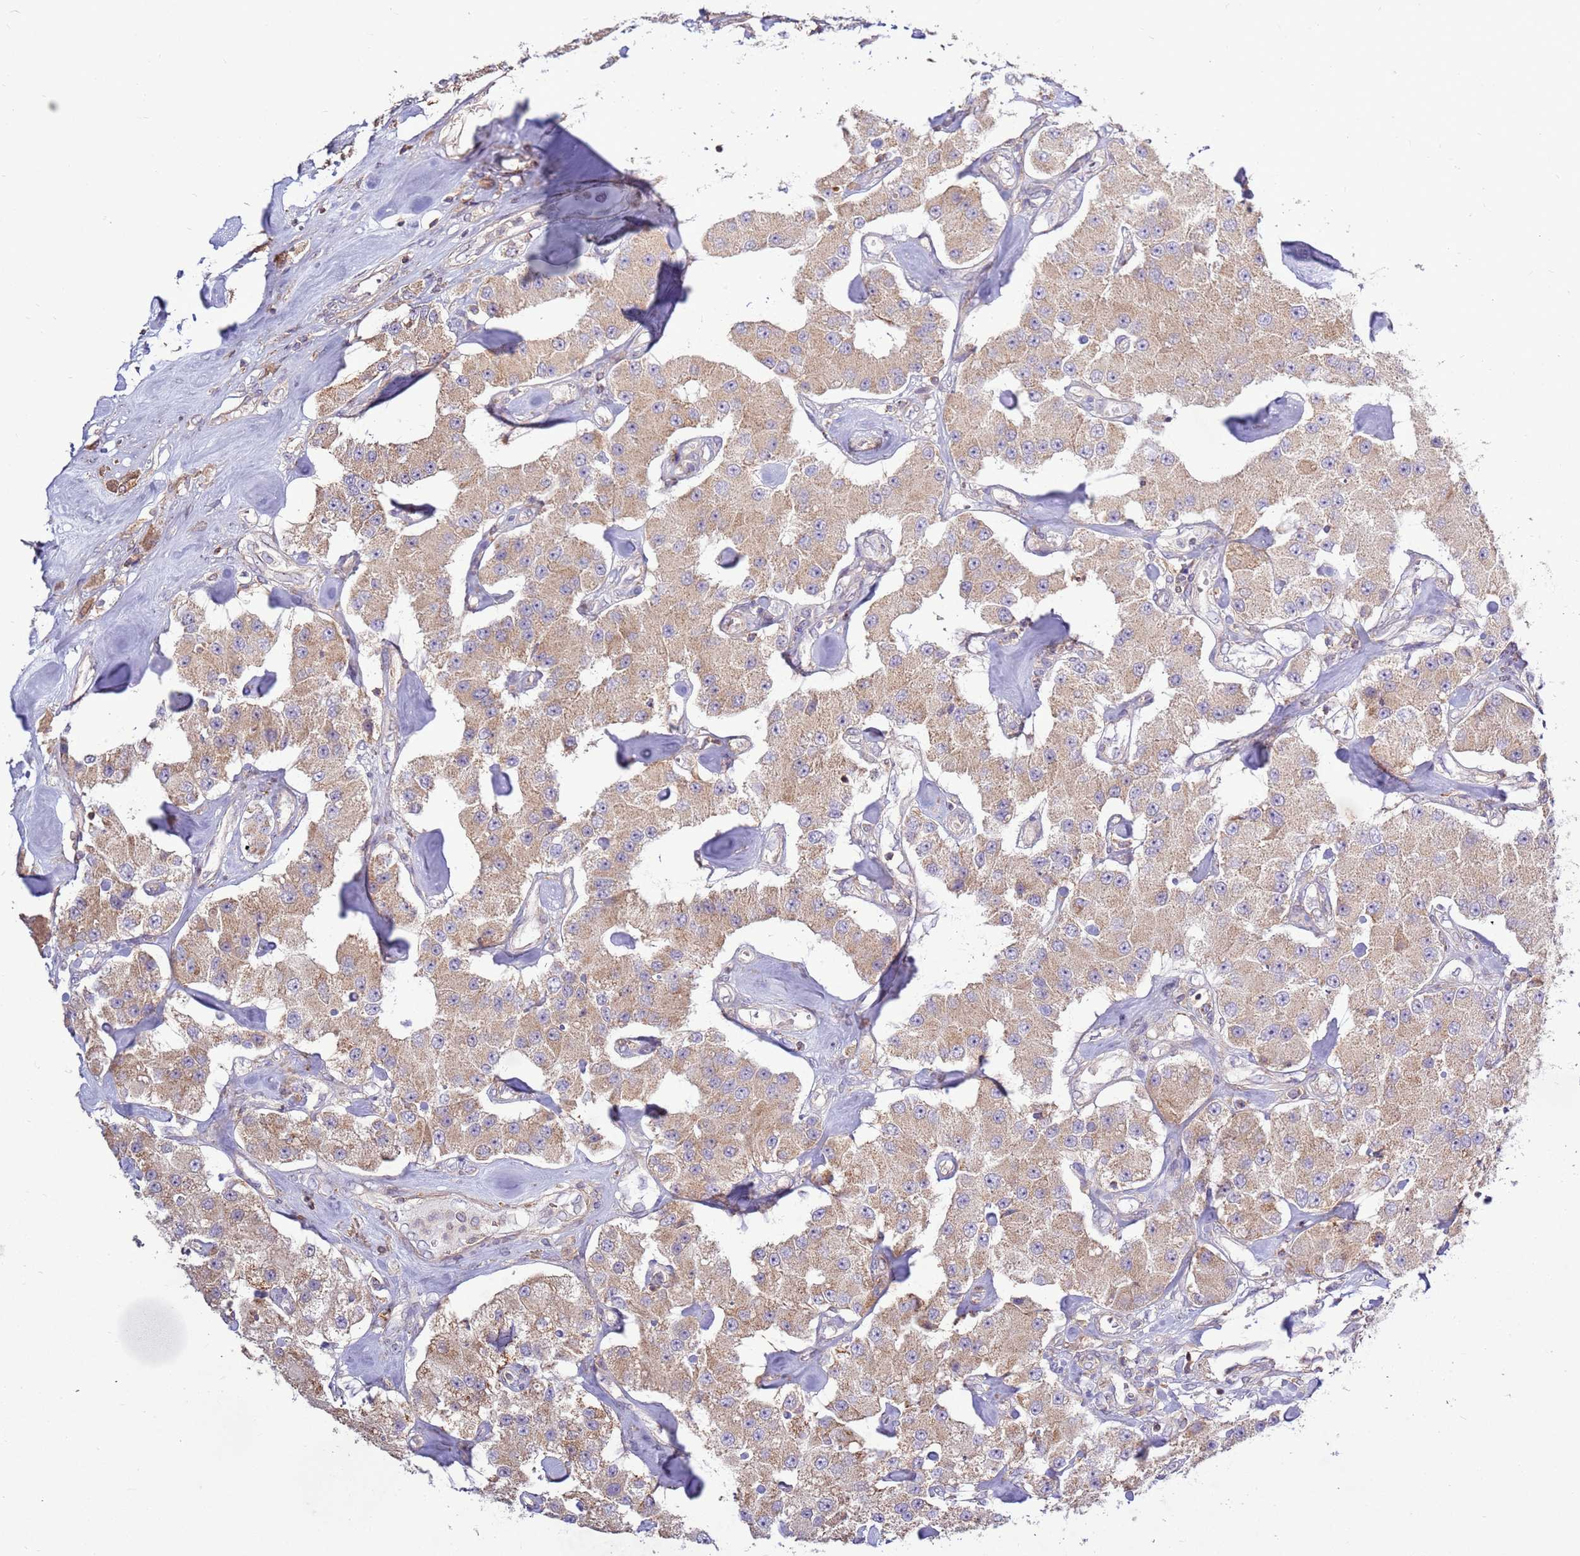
{"staining": {"intensity": "weak", "quantity": ">75%", "location": "cytoplasmic/membranous"}, "tissue": "carcinoid", "cell_type": "Tumor cells", "image_type": "cancer", "snomed": [{"axis": "morphology", "description": "Carcinoid, malignant, NOS"}, {"axis": "topography", "description": "Pancreas"}], "caption": "Immunohistochemistry (IHC) (DAB (3,3'-diaminobenzidine)) staining of human carcinoid reveals weak cytoplasmic/membranous protein positivity in approximately >75% of tumor cells.", "gene": "EVA1B", "patient": {"sex": "male", "age": 41}}